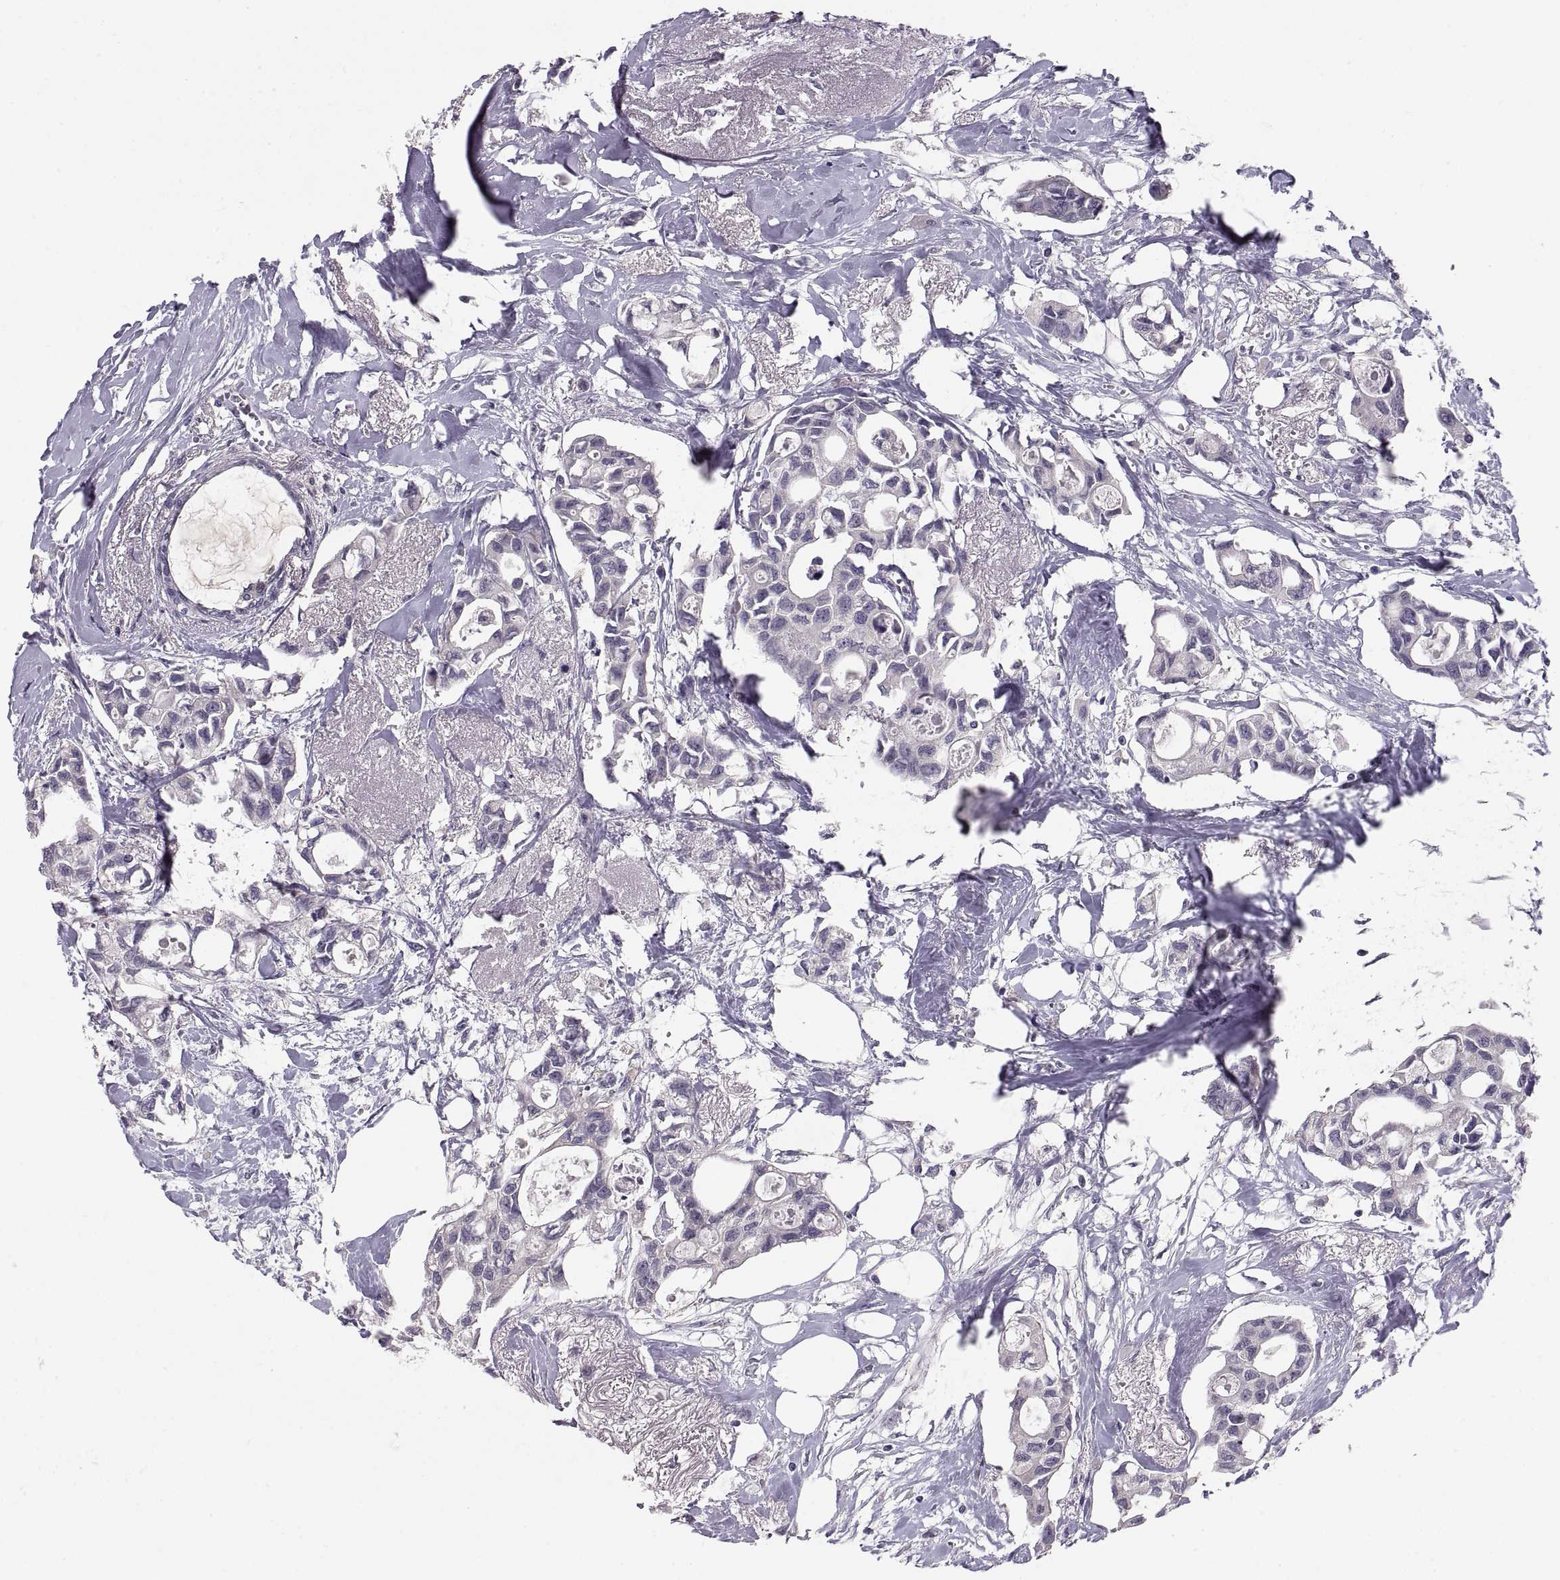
{"staining": {"intensity": "negative", "quantity": "none", "location": "none"}, "tissue": "breast cancer", "cell_type": "Tumor cells", "image_type": "cancer", "snomed": [{"axis": "morphology", "description": "Duct carcinoma"}, {"axis": "topography", "description": "Breast"}], "caption": "DAB (3,3'-diaminobenzidine) immunohistochemical staining of breast cancer shows no significant expression in tumor cells.", "gene": "PAX2", "patient": {"sex": "female", "age": 83}}